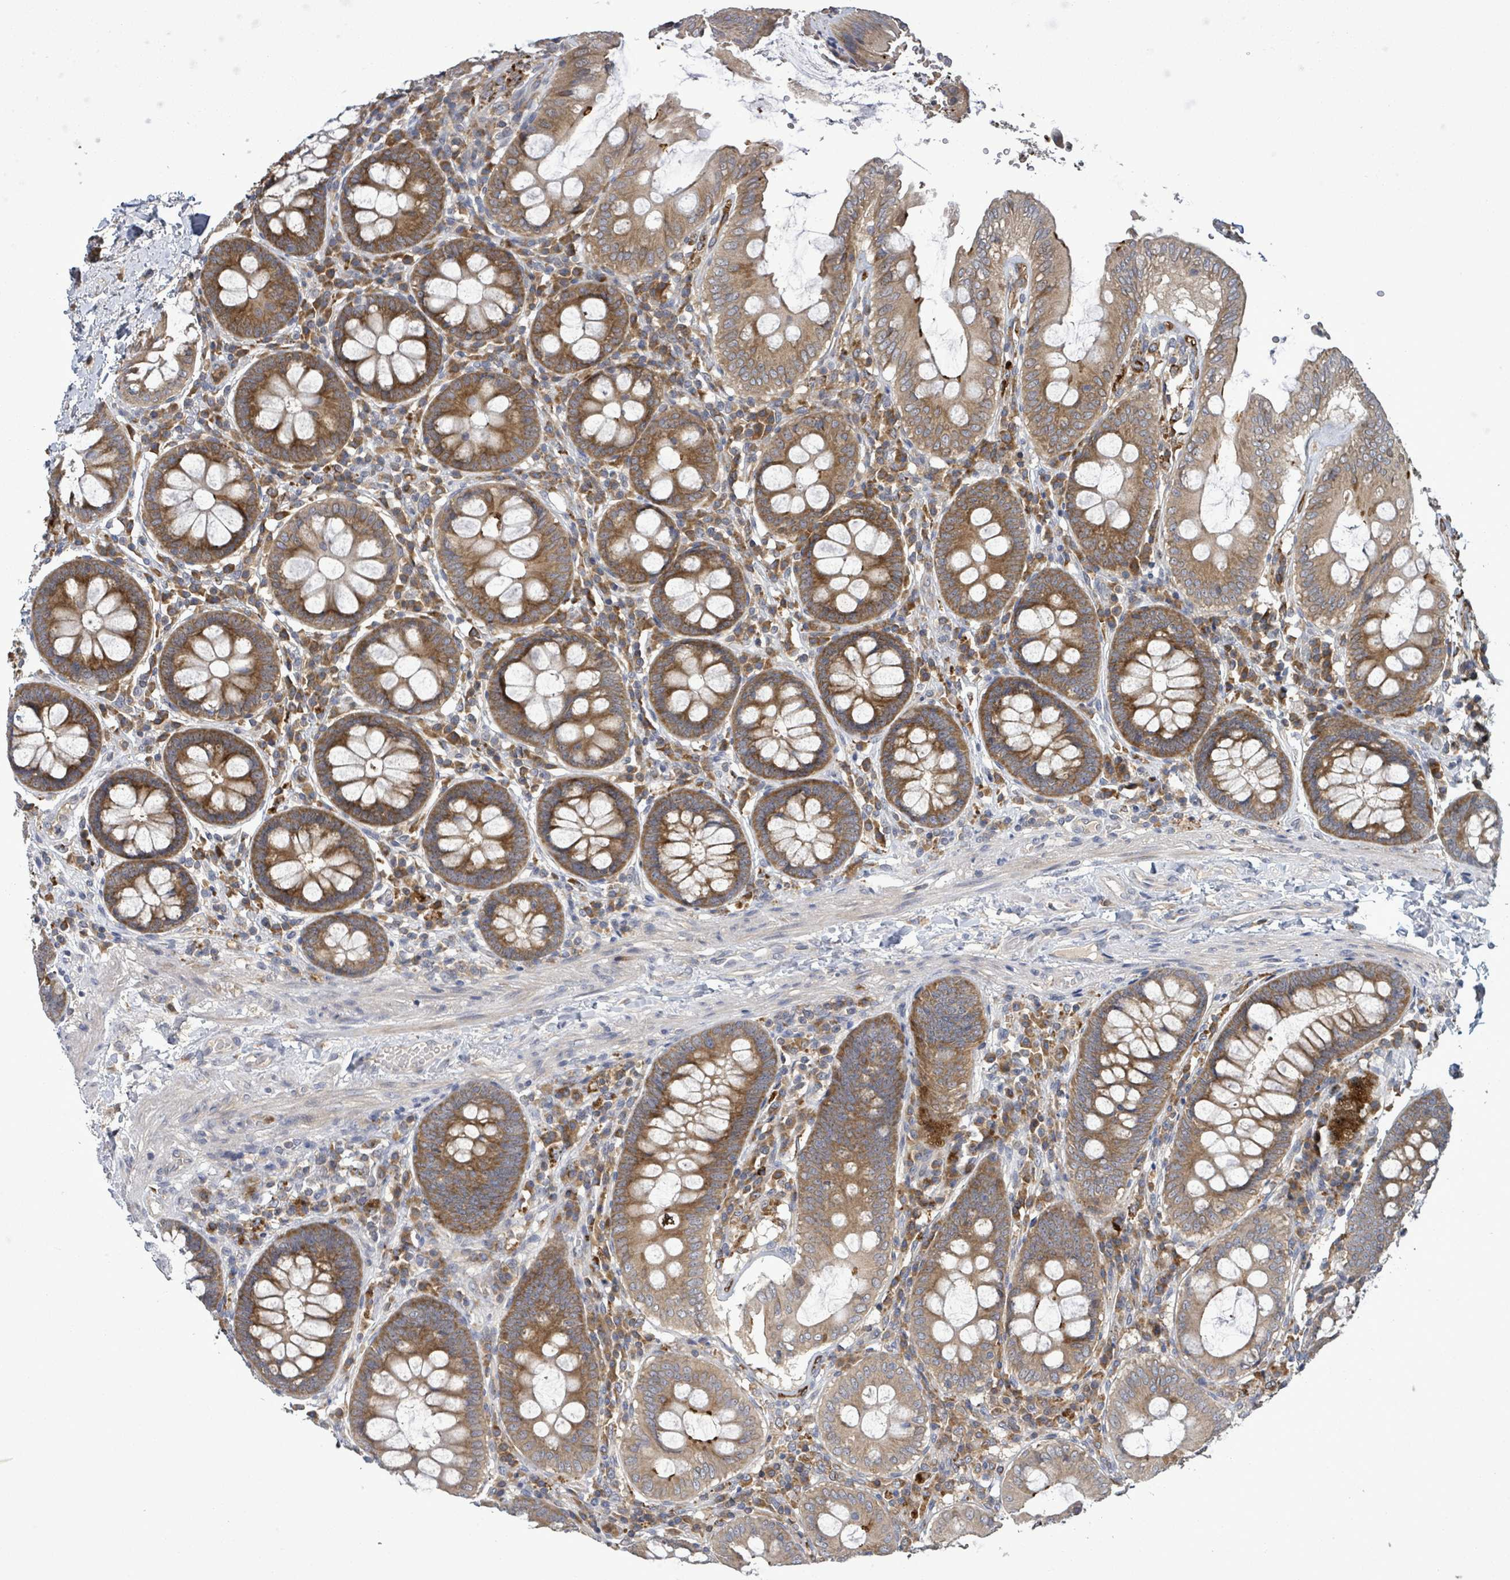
{"staining": {"intensity": "weak", "quantity": "25%-75%", "location": "cytoplasmic/membranous"}, "tissue": "colon", "cell_type": "Endothelial cells", "image_type": "normal", "snomed": [{"axis": "morphology", "description": "Normal tissue, NOS"}, {"axis": "topography", "description": "Colon"}], "caption": "Brown immunohistochemical staining in benign human colon reveals weak cytoplasmic/membranous expression in about 25%-75% of endothelial cells.", "gene": "SERPINE3", "patient": {"sex": "male", "age": 84}}